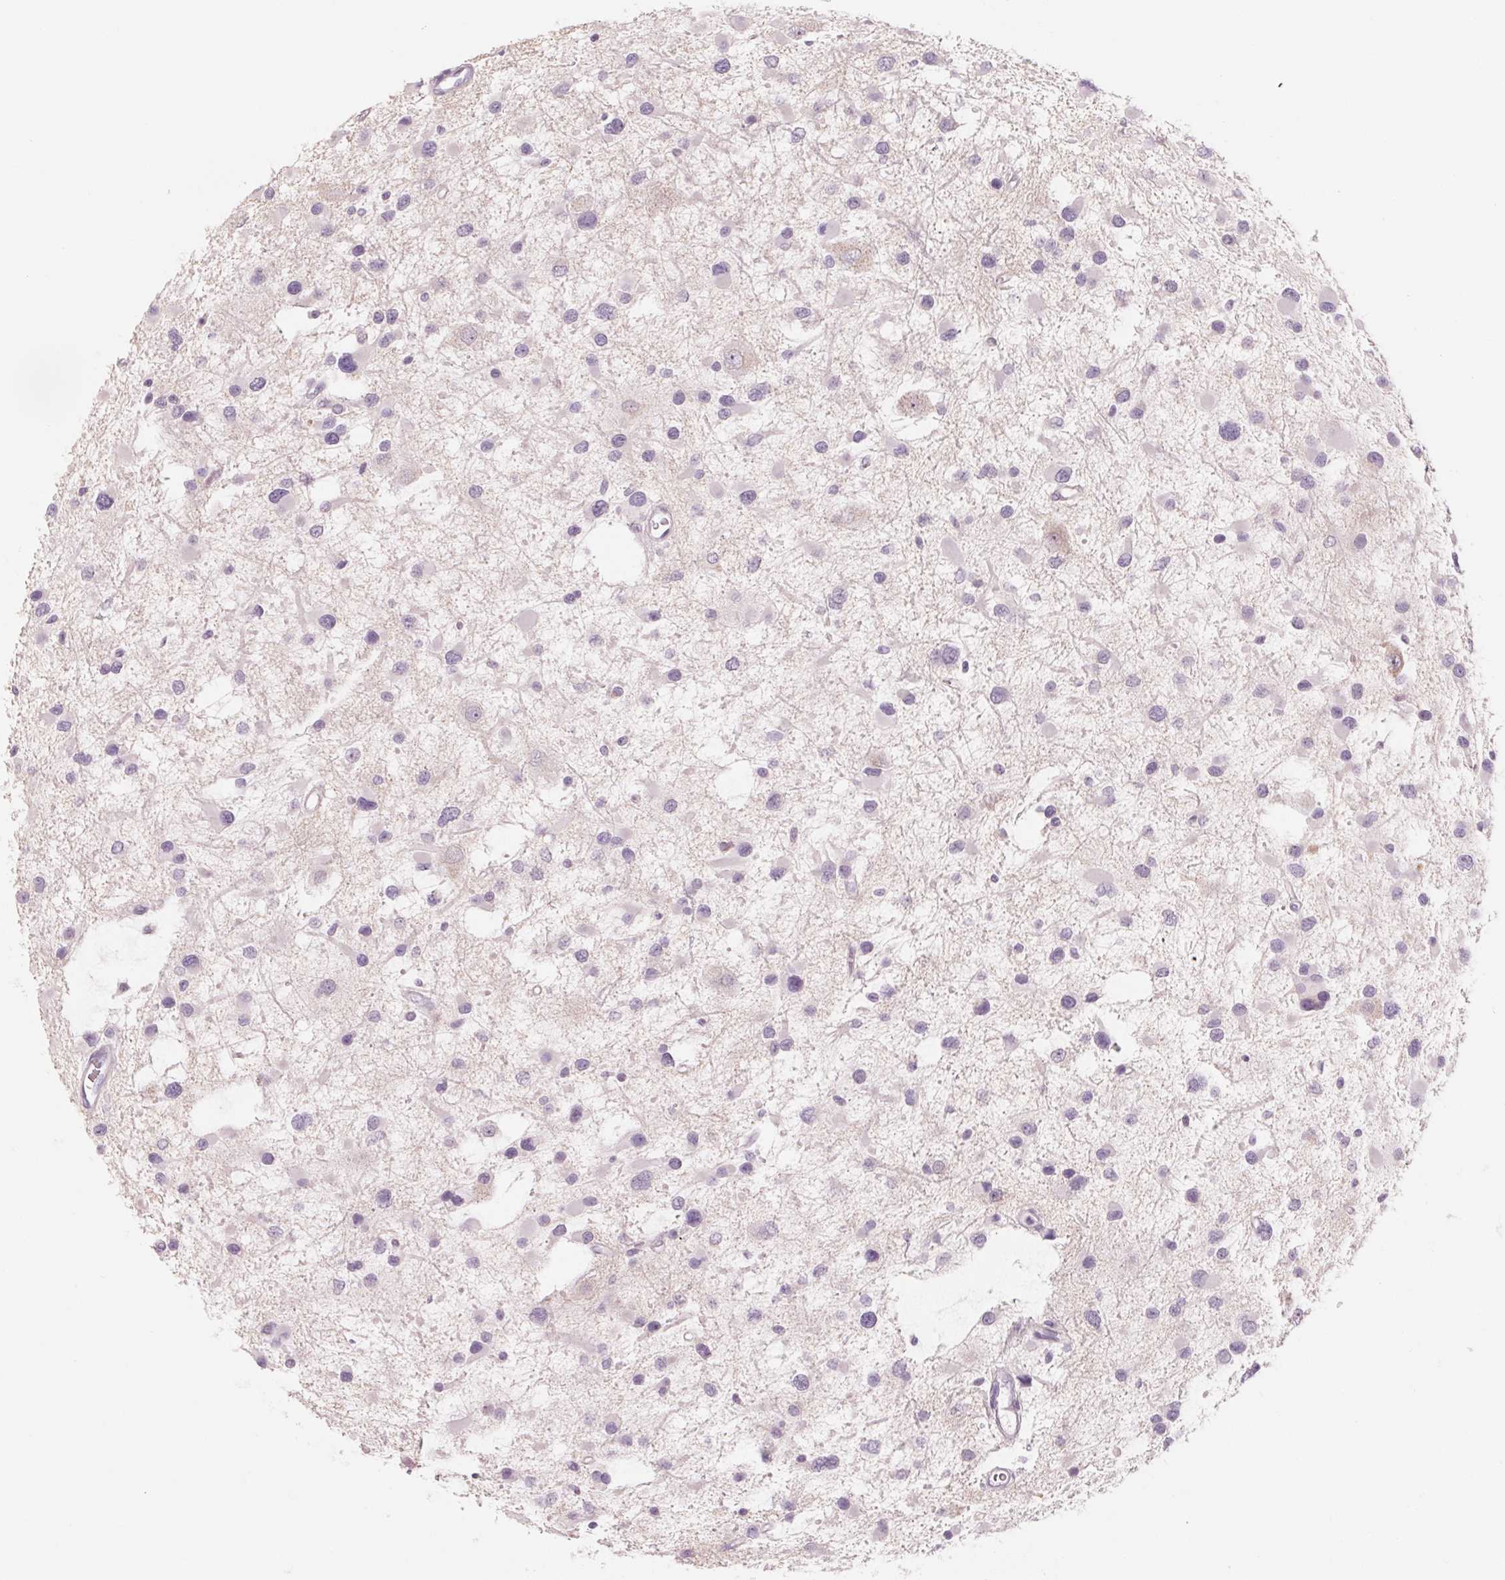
{"staining": {"intensity": "negative", "quantity": "none", "location": "none"}, "tissue": "glioma", "cell_type": "Tumor cells", "image_type": "cancer", "snomed": [{"axis": "morphology", "description": "Glioma, malignant, Low grade"}, {"axis": "topography", "description": "Brain"}], "caption": "A photomicrograph of human malignant glioma (low-grade) is negative for staining in tumor cells. The staining is performed using DAB brown chromogen with nuclei counter-stained in using hematoxylin.", "gene": "POU1F1", "patient": {"sex": "female", "age": 32}}